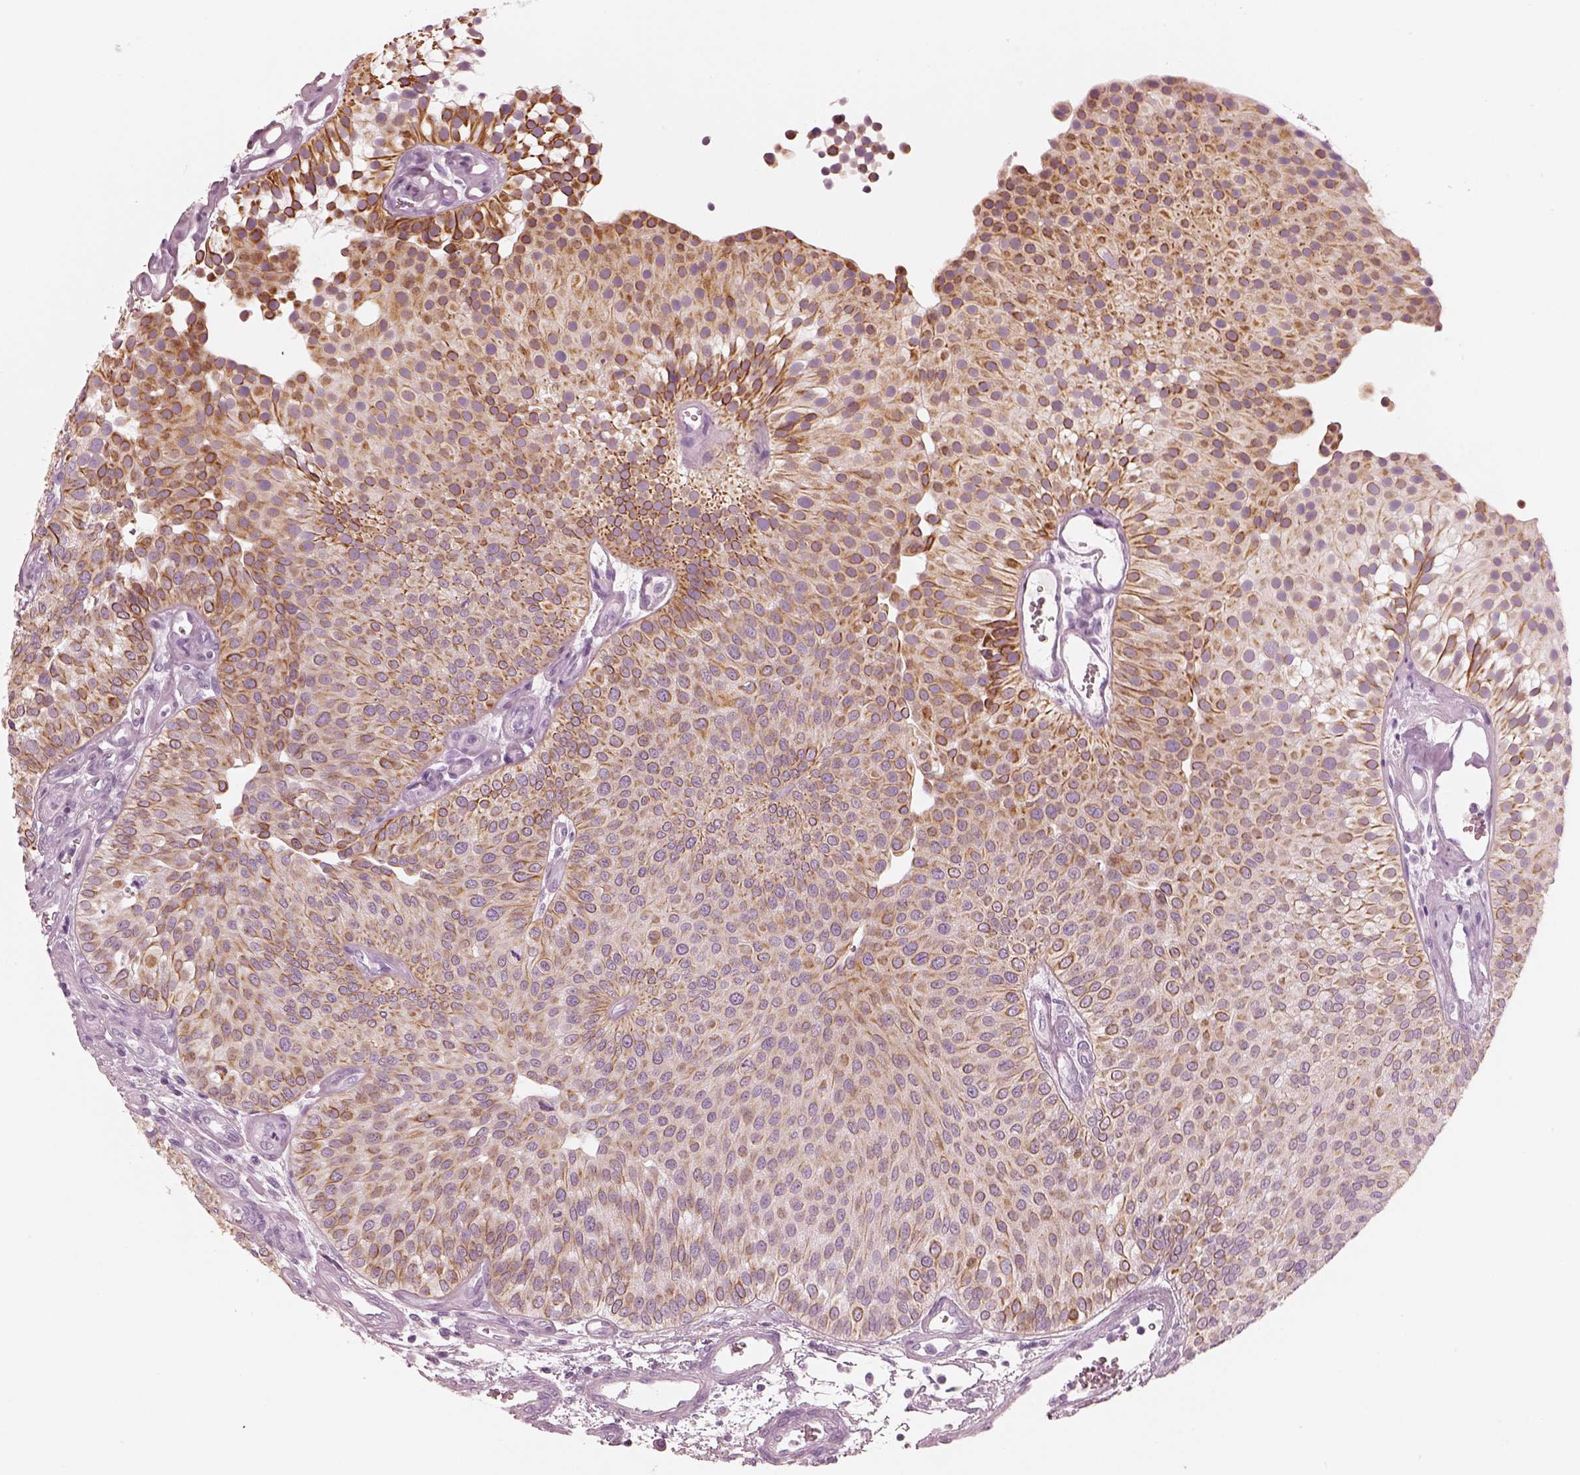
{"staining": {"intensity": "moderate", "quantity": "25%-75%", "location": "cytoplasmic/membranous"}, "tissue": "urothelial cancer", "cell_type": "Tumor cells", "image_type": "cancer", "snomed": [{"axis": "morphology", "description": "Urothelial carcinoma, Low grade"}, {"axis": "topography", "description": "Urinary bladder"}], "caption": "Immunohistochemical staining of urothelial carcinoma (low-grade) shows moderate cytoplasmic/membranous protein expression in about 25%-75% of tumor cells.", "gene": "PON3", "patient": {"sex": "female", "age": 87}}